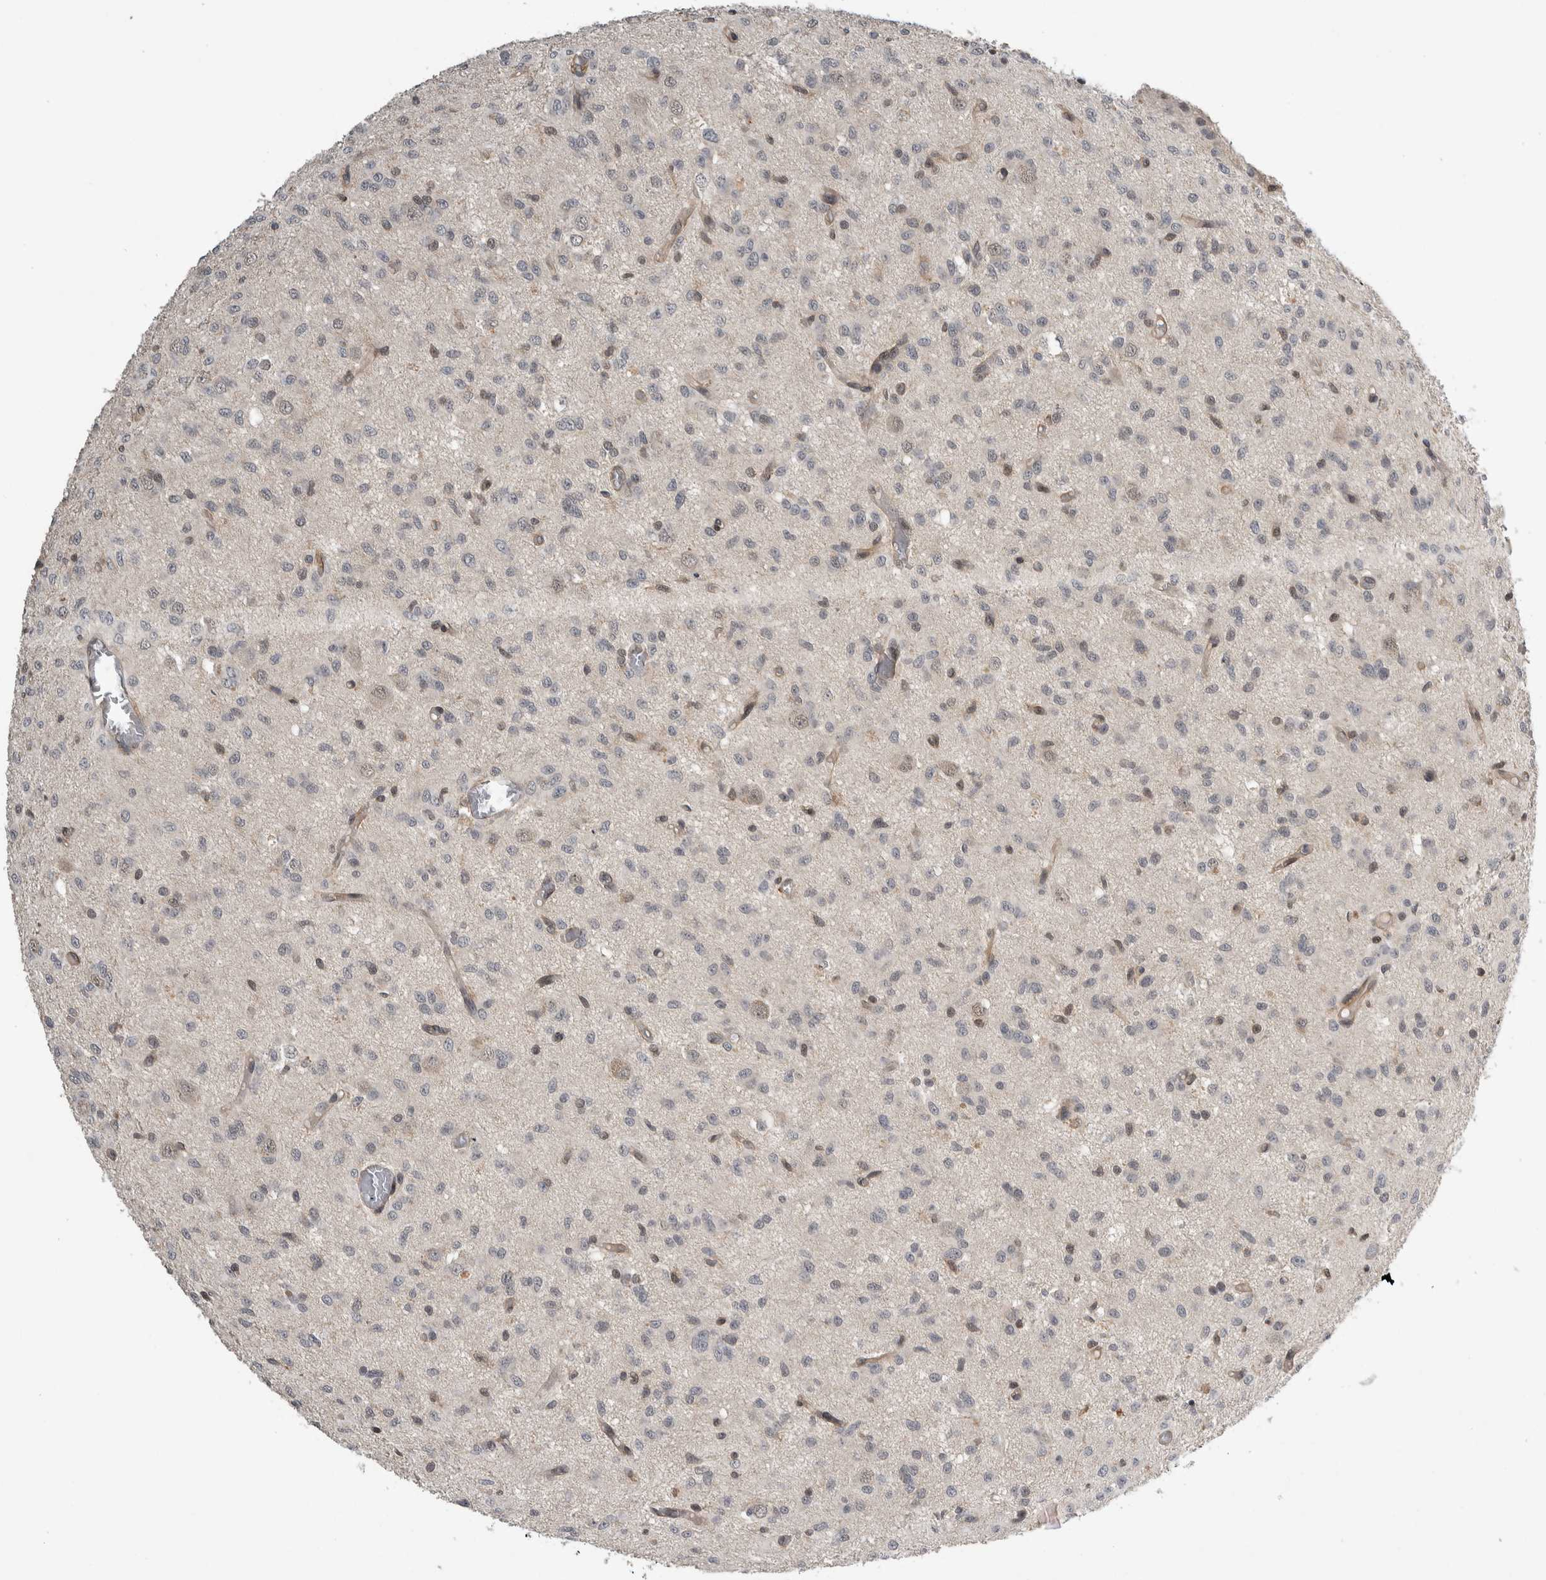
{"staining": {"intensity": "negative", "quantity": "none", "location": "none"}, "tissue": "glioma", "cell_type": "Tumor cells", "image_type": "cancer", "snomed": [{"axis": "morphology", "description": "Glioma, malignant, High grade"}, {"axis": "topography", "description": "Brain"}], "caption": "This image is of glioma stained with IHC to label a protein in brown with the nuclei are counter-stained blue. There is no positivity in tumor cells.", "gene": "PRDM4", "patient": {"sex": "female", "age": 59}}